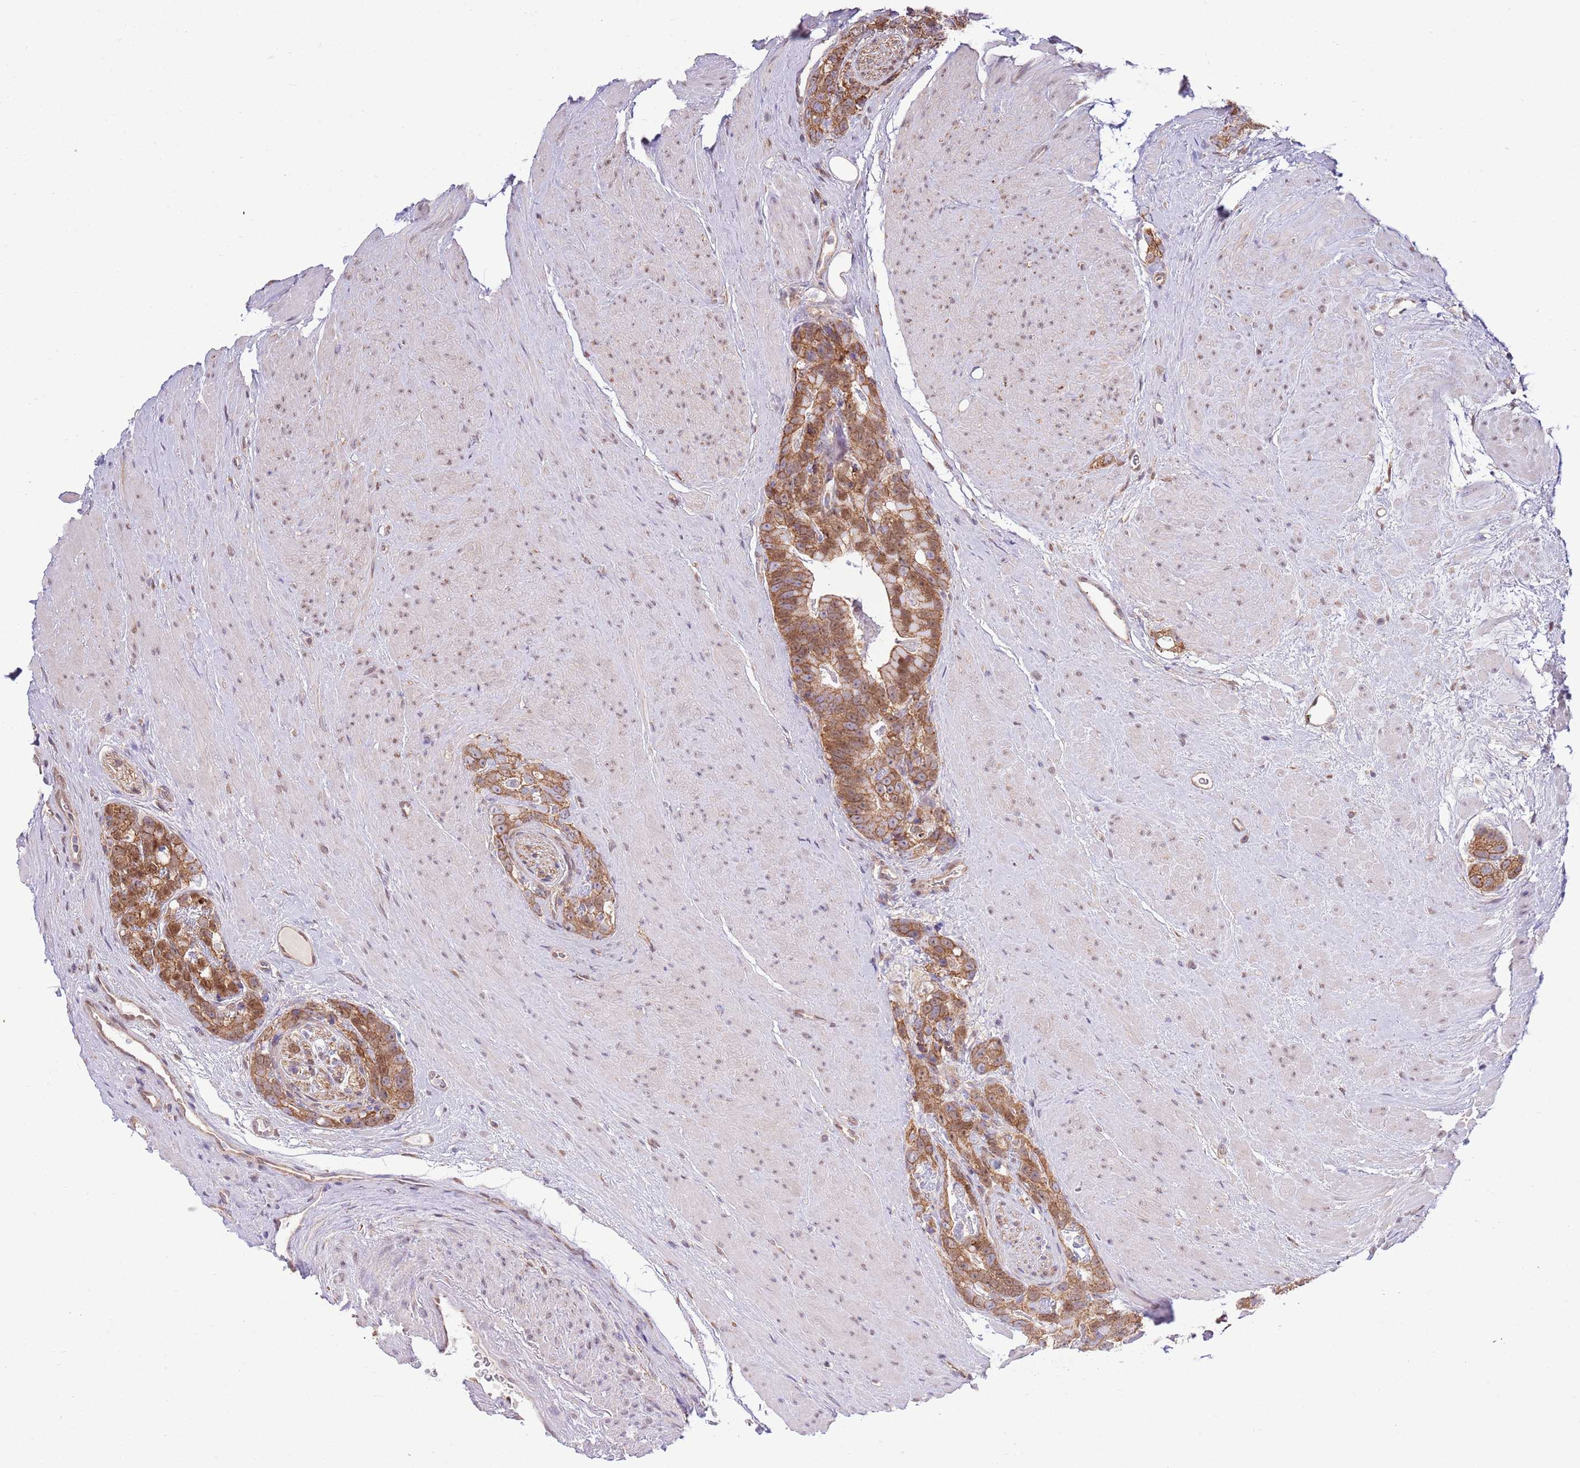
{"staining": {"intensity": "moderate", "quantity": ">75%", "location": "cytoplasmic/membranous"}, "tissue": "prostate cancer", "cell_type": "Tumor cells", "image_type": "cancer", "snomed": [{"axis": "morphology", "description": "Adenocarcinoma, High grade"}, {"axis": "topography", "description": "Prostate"}], "caption": "Immunohistochemistry histopathology image of high-grade adenocarcinoma (prostate) stained for a protein (brown), which displays medium levels of moderate cytoplasmic/membranous expression in approximately >75% of tumor cells.", "gene": "ARL2BP", "patient": {"sex": "male", "age": 74}}